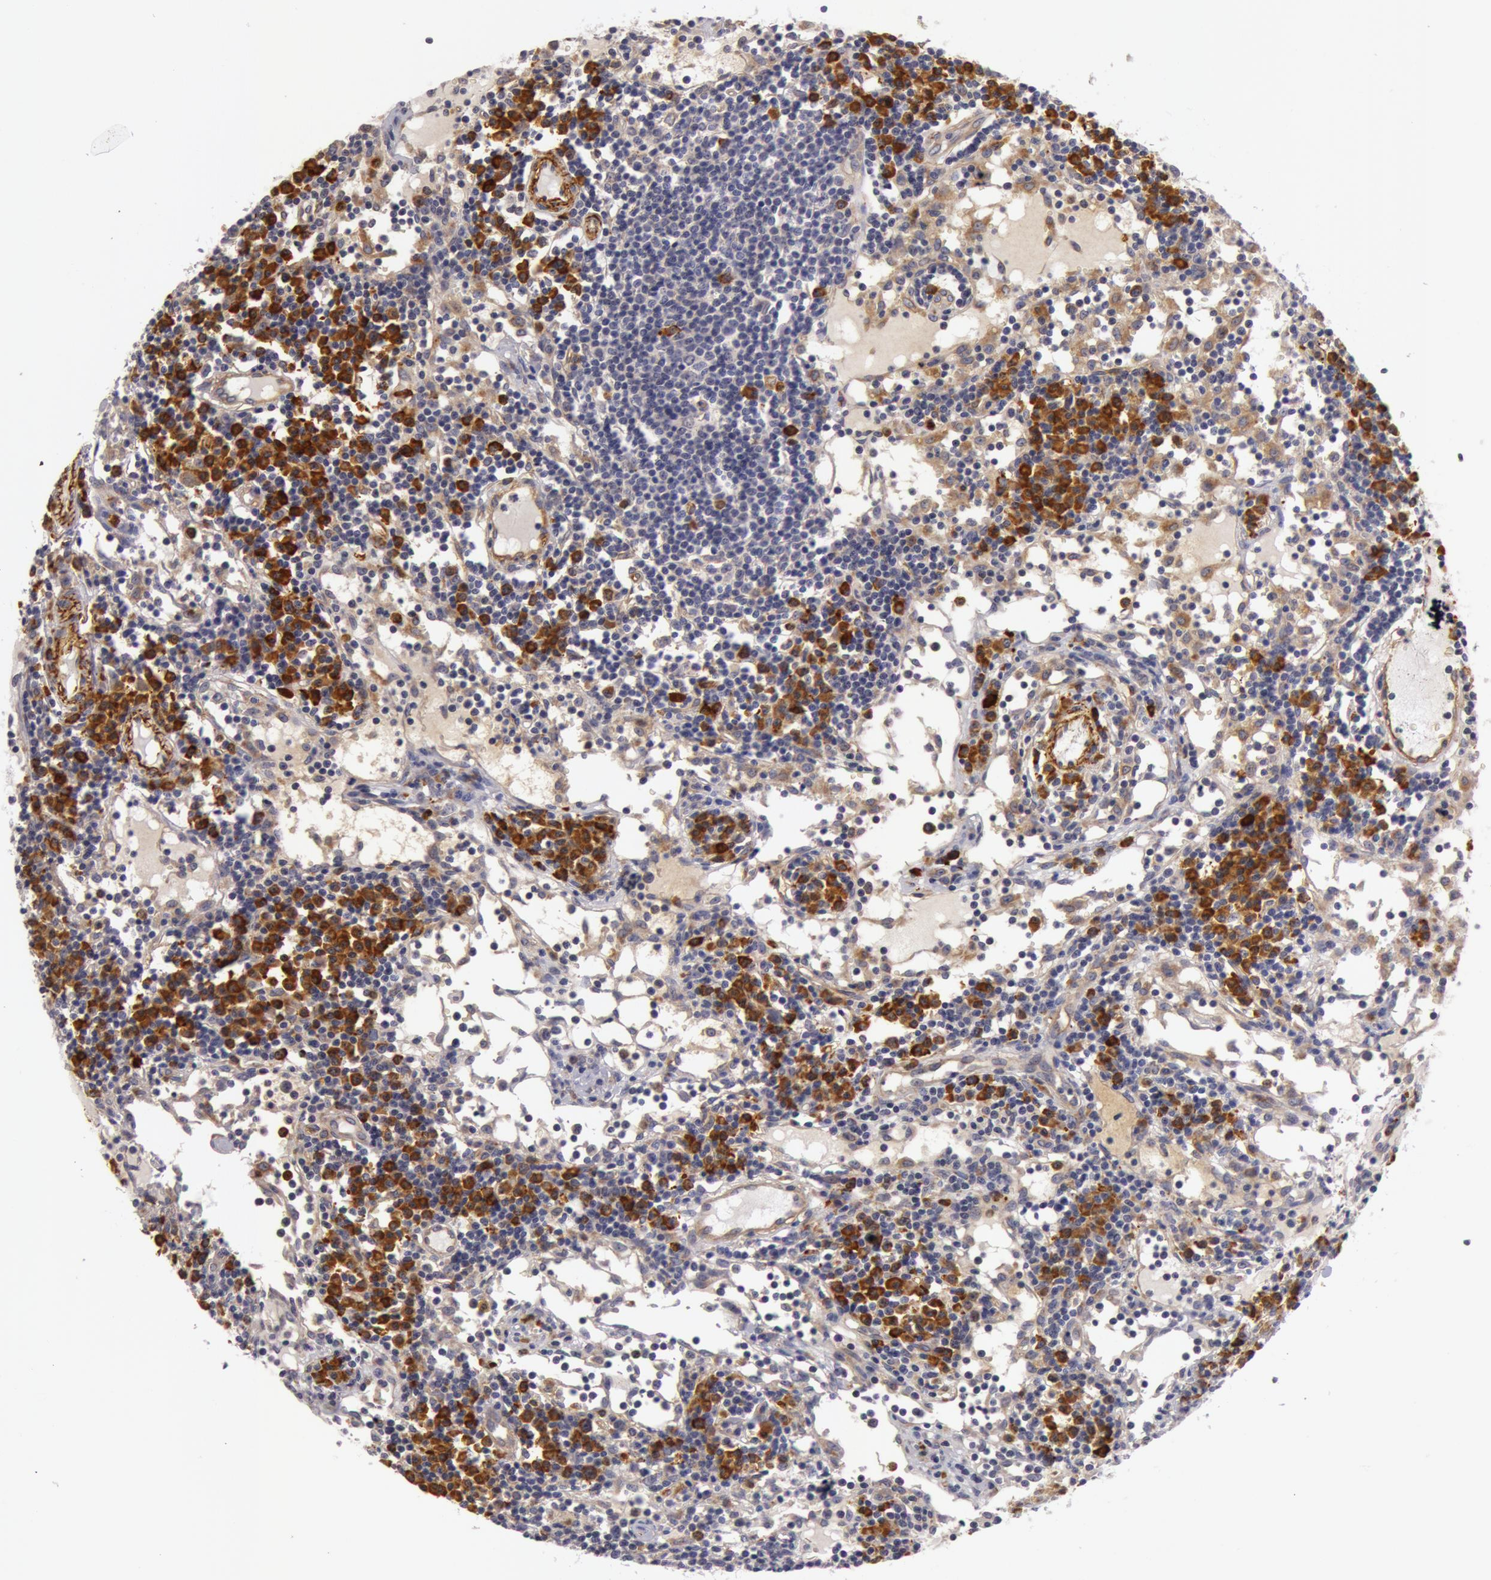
{"staining": {"intensity": "strong", "quantity": "<25%", "location": "cytoplasmic/membranous"}, "tissue": "lymph node", "cell_type": "Germinal center cells", "image_type": "normal", "snomed": [{"axis": "morphology", "description": "Normal tissue, NOS"}, {"axis": "topography", "description": "Lymph node"}], "caption": "The histopathology image shows staining of unremarkable lymph node, revealing strong cytoplasmic/membranous protein staining (brown color) within germinal center cells. (DAB IHC, brown staining for protein, blue staining for nuclei).", "gene": "IL23A", "patient": {"sex": "female", "age": 55}}